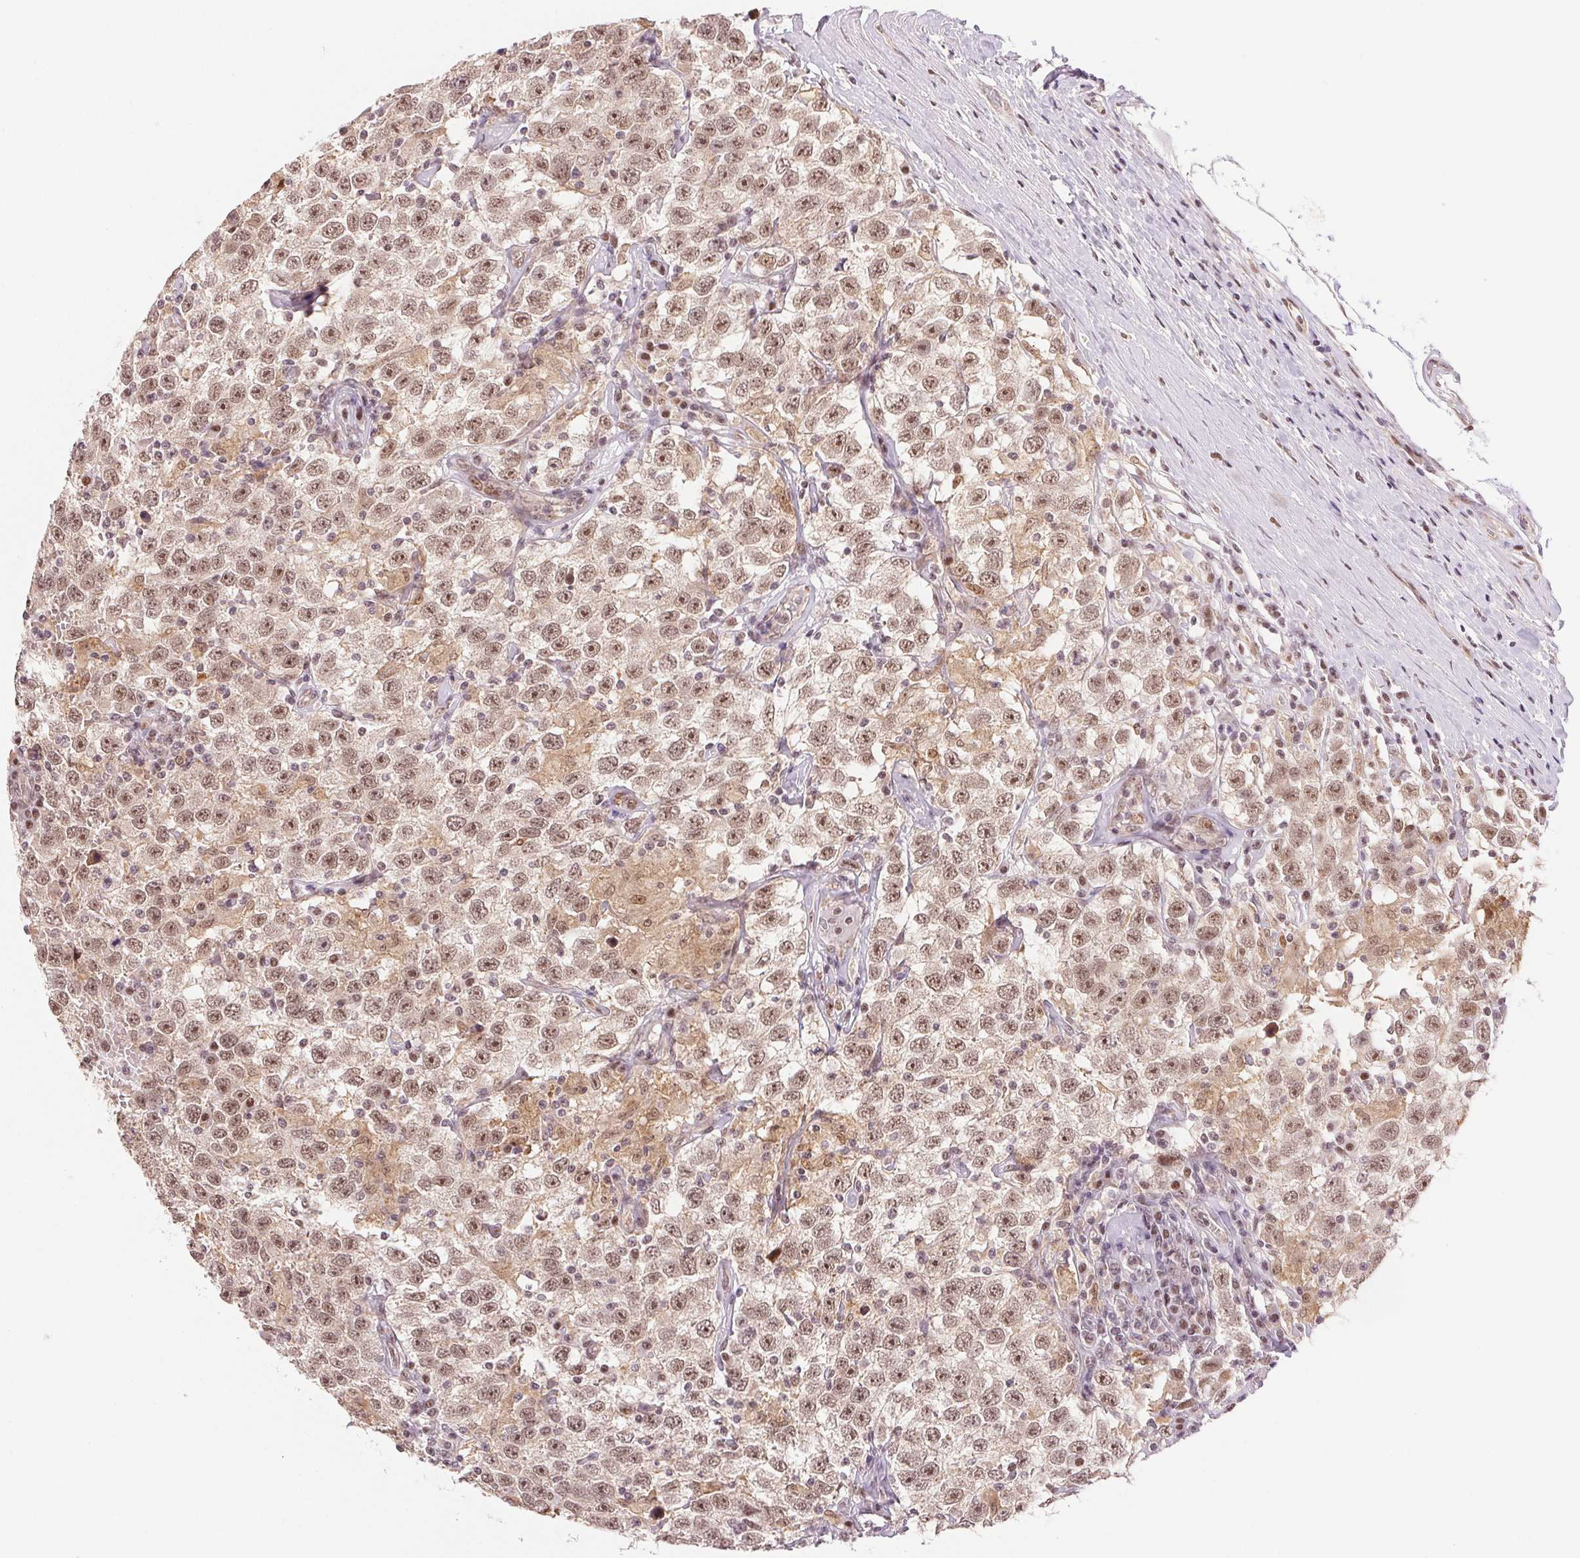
{"staining": {"intensity": "moderate", "quantity": ">75%", "location": "cytoplasmic/membranous,nuclear"}, "tissue": "testis cancer", "cell_type": "Tumor cells", "image_type": "cancer", "snomed": [{"axis": "morphology", "description": "Seminoma, NOS"}, {"axis": "topography", "description": "Testis"}], "caption": "A high-resolution micrograph shows immunohistochemistry staining of testis cancer (seminoma), which reveals moderate cytoplasmic/membranous and nuclear staining in approximately >75% of tumor cells.", "gene": "GRHL3", "patient": {"sex": "male", "age": 41}}